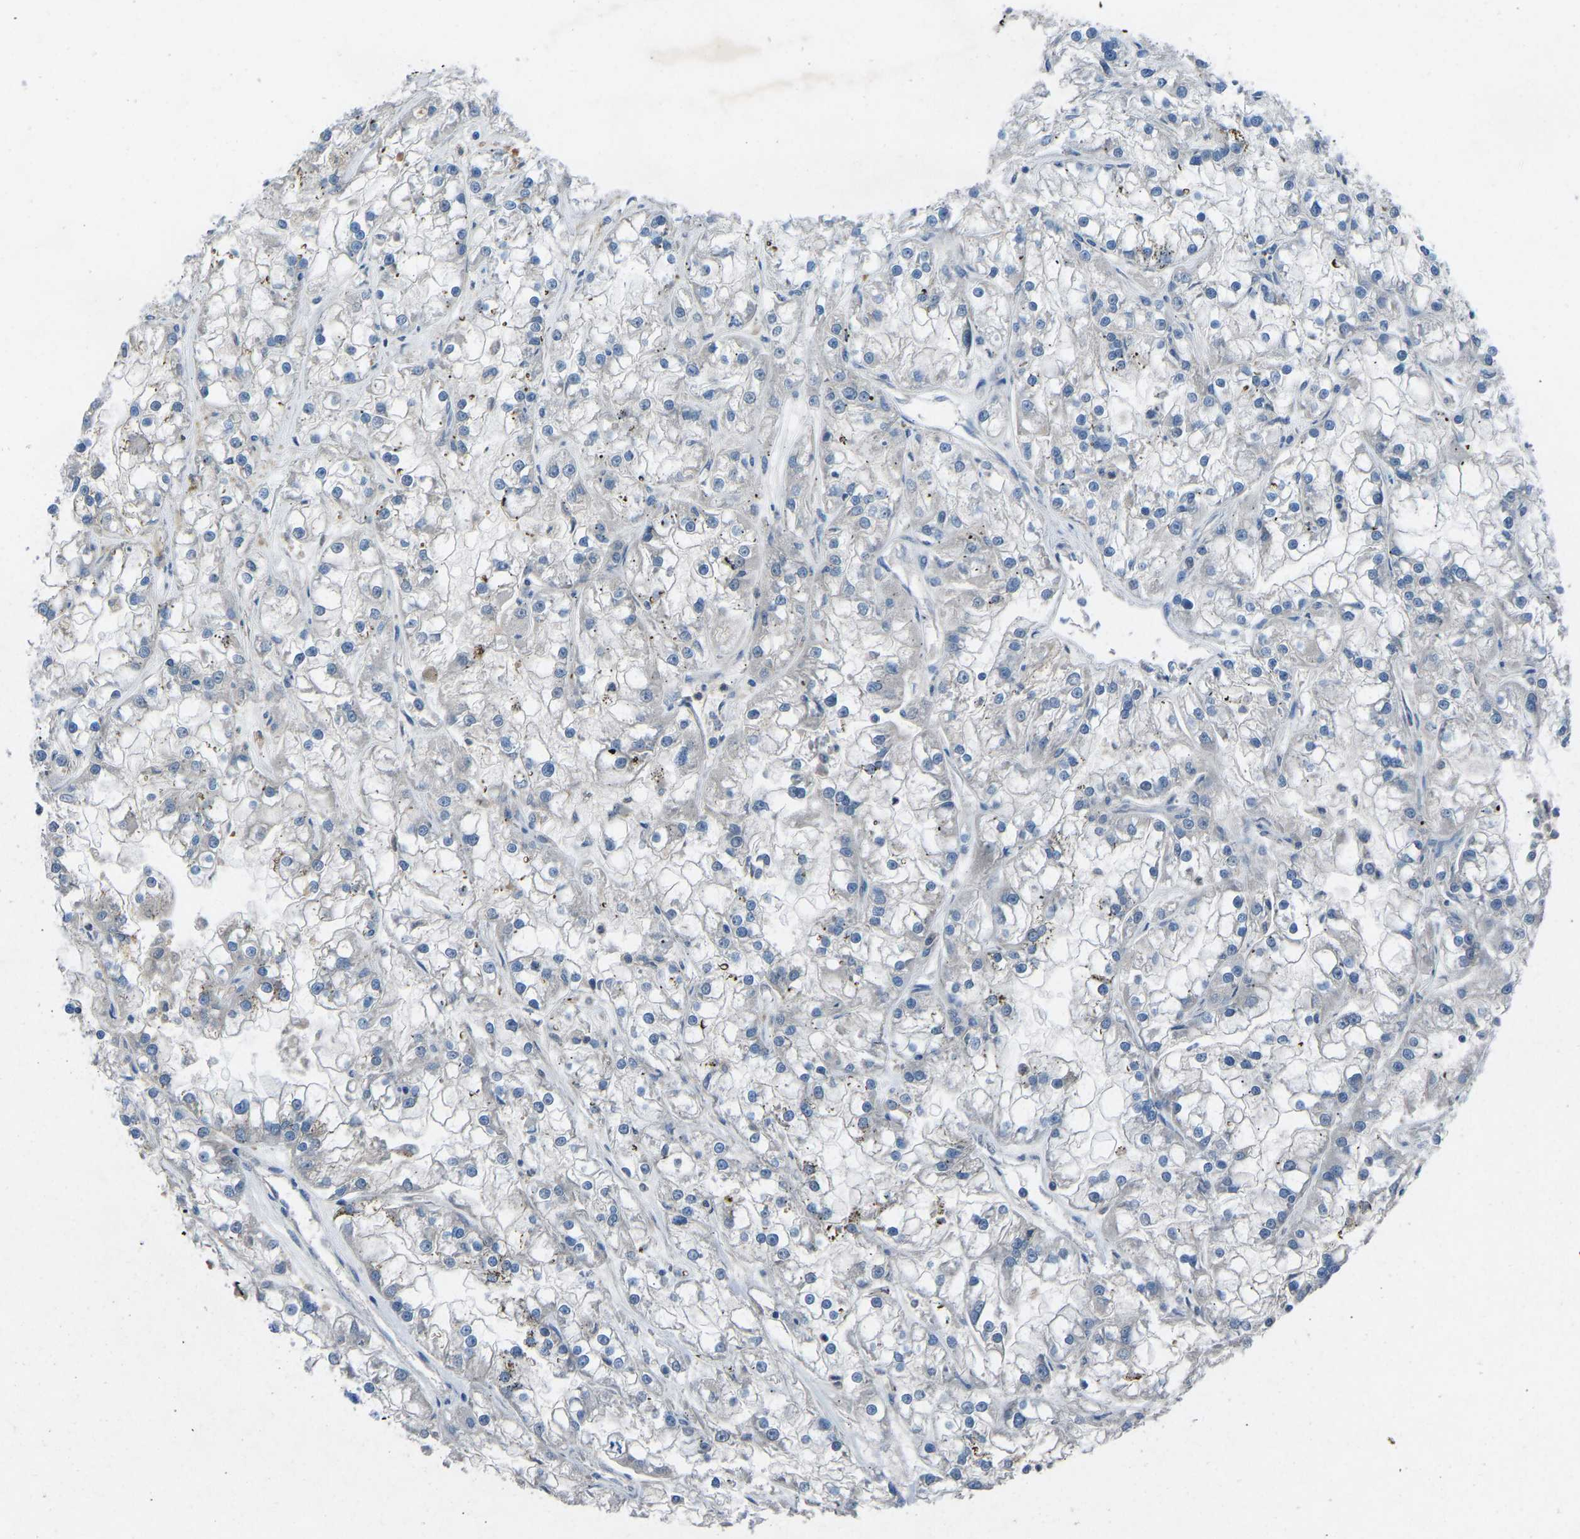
{"staining": {"intensity": "negative", "quantity": "none", "location": "none"}, "tissue": "renal cancer", "cell_type": "Tumor cells", "image_type": "cancer", "snomed": [{"axis": "morphology", "description": "Adenocarcinoma, NOS"}, {"axis": "topography", "description": "Kidney"}], "caption": "IHC photomicrograph of neoplastic tissue: human renal cancer stained with DAB displays no significant protein positivity in tumor cells.", "gene": "GRK6", "patient": {"sex": "female", "age": 52}}